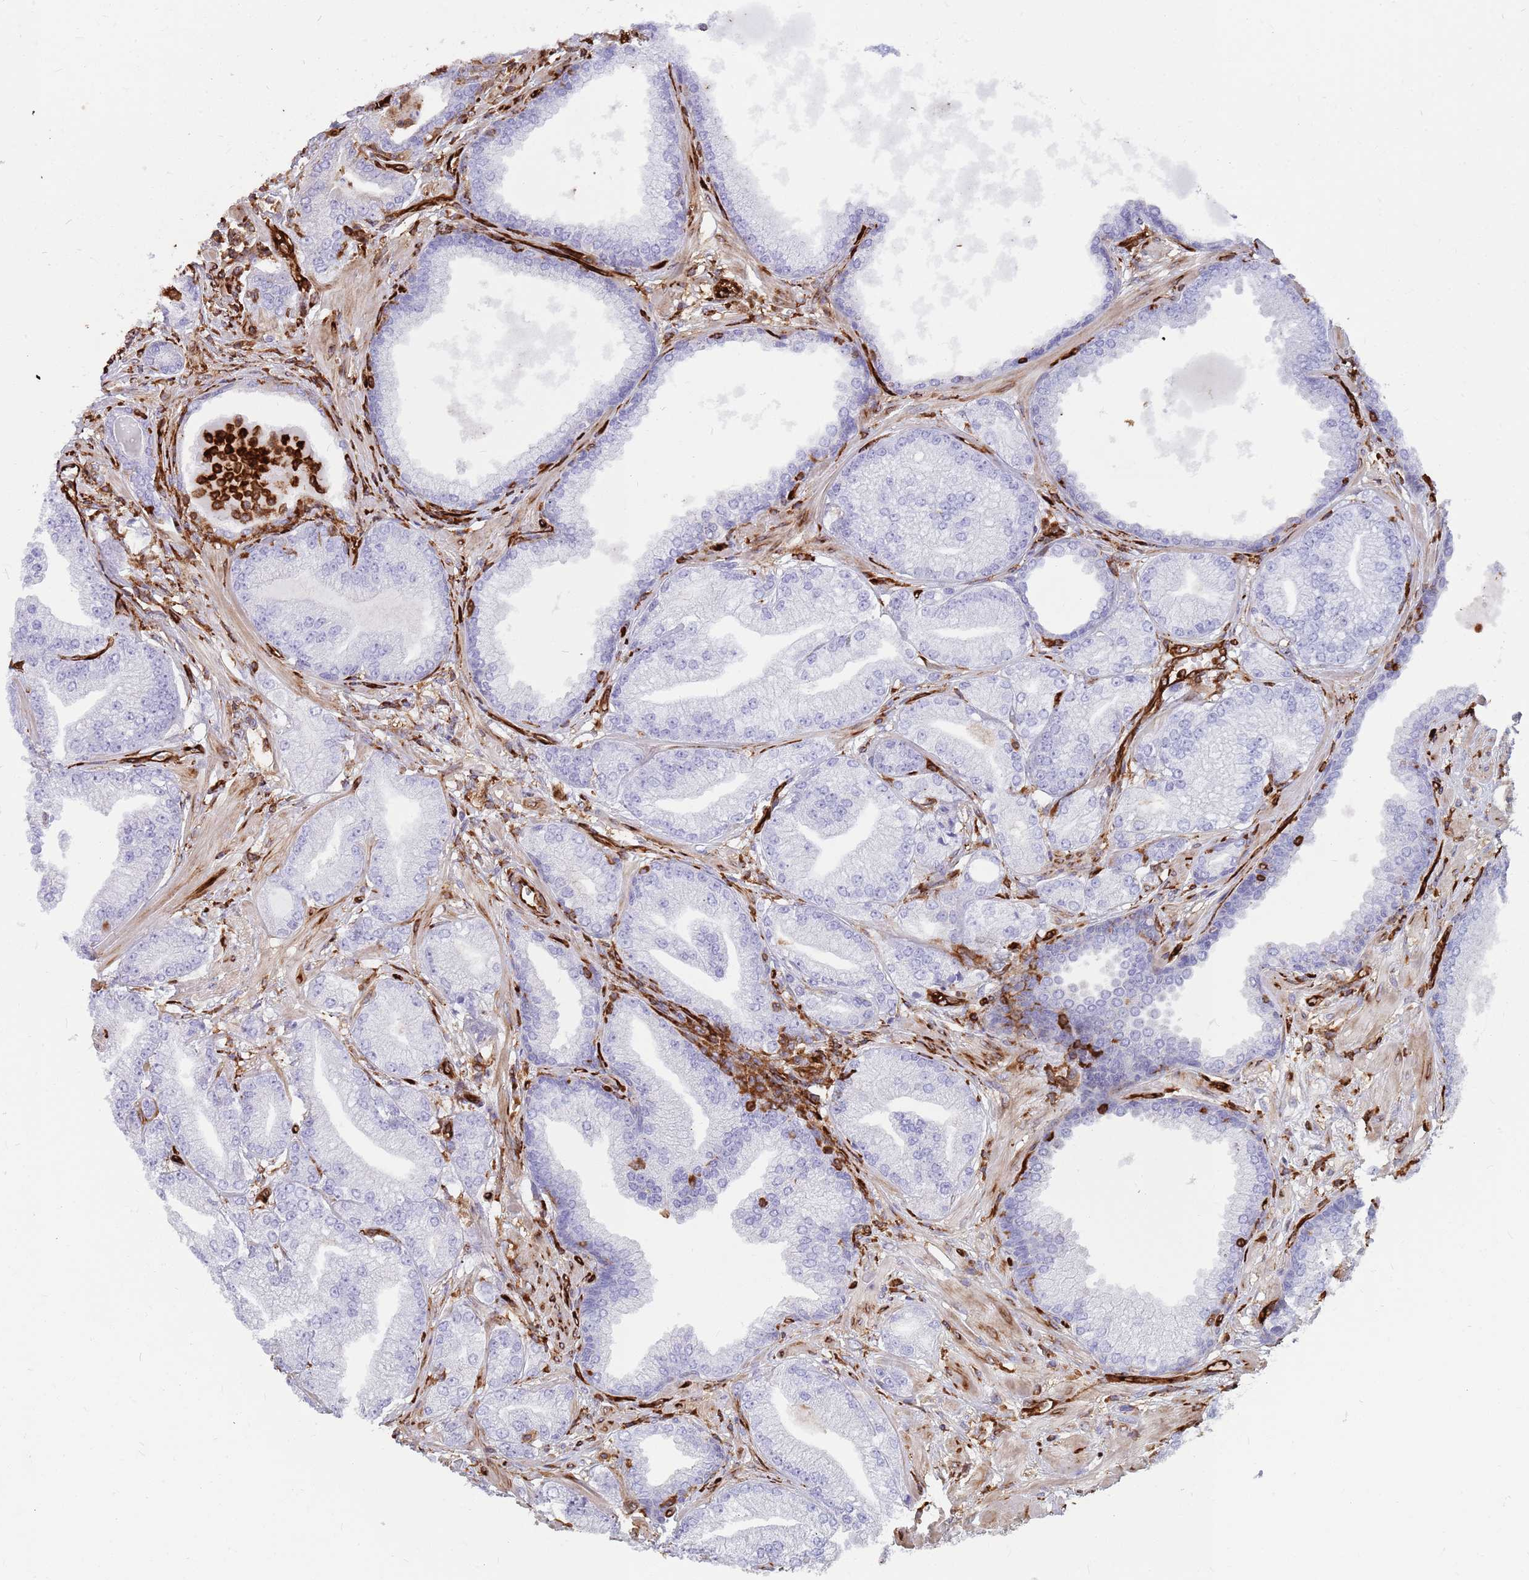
{"staining": {"intensity": "negative", "quantity": "none", "location": "none"}, "tissue": "prostate cancer", "cell_type": "Tumor cells", "image_type": "cancer", "snomed": [{"axis": "morphology", "description": "Adenocarcinoma, Low grade"}, {"axis": "topography", "description": "Prostate"}], "caption": "Immunohistochemistry (IHC) photomicrograph of neoplastic tissue: prostate cancer stained with DAB displays no significant protein expression in tumor cells.", "gene": "KBTBD7", "patient": {"sex": "male", "age": 55}}